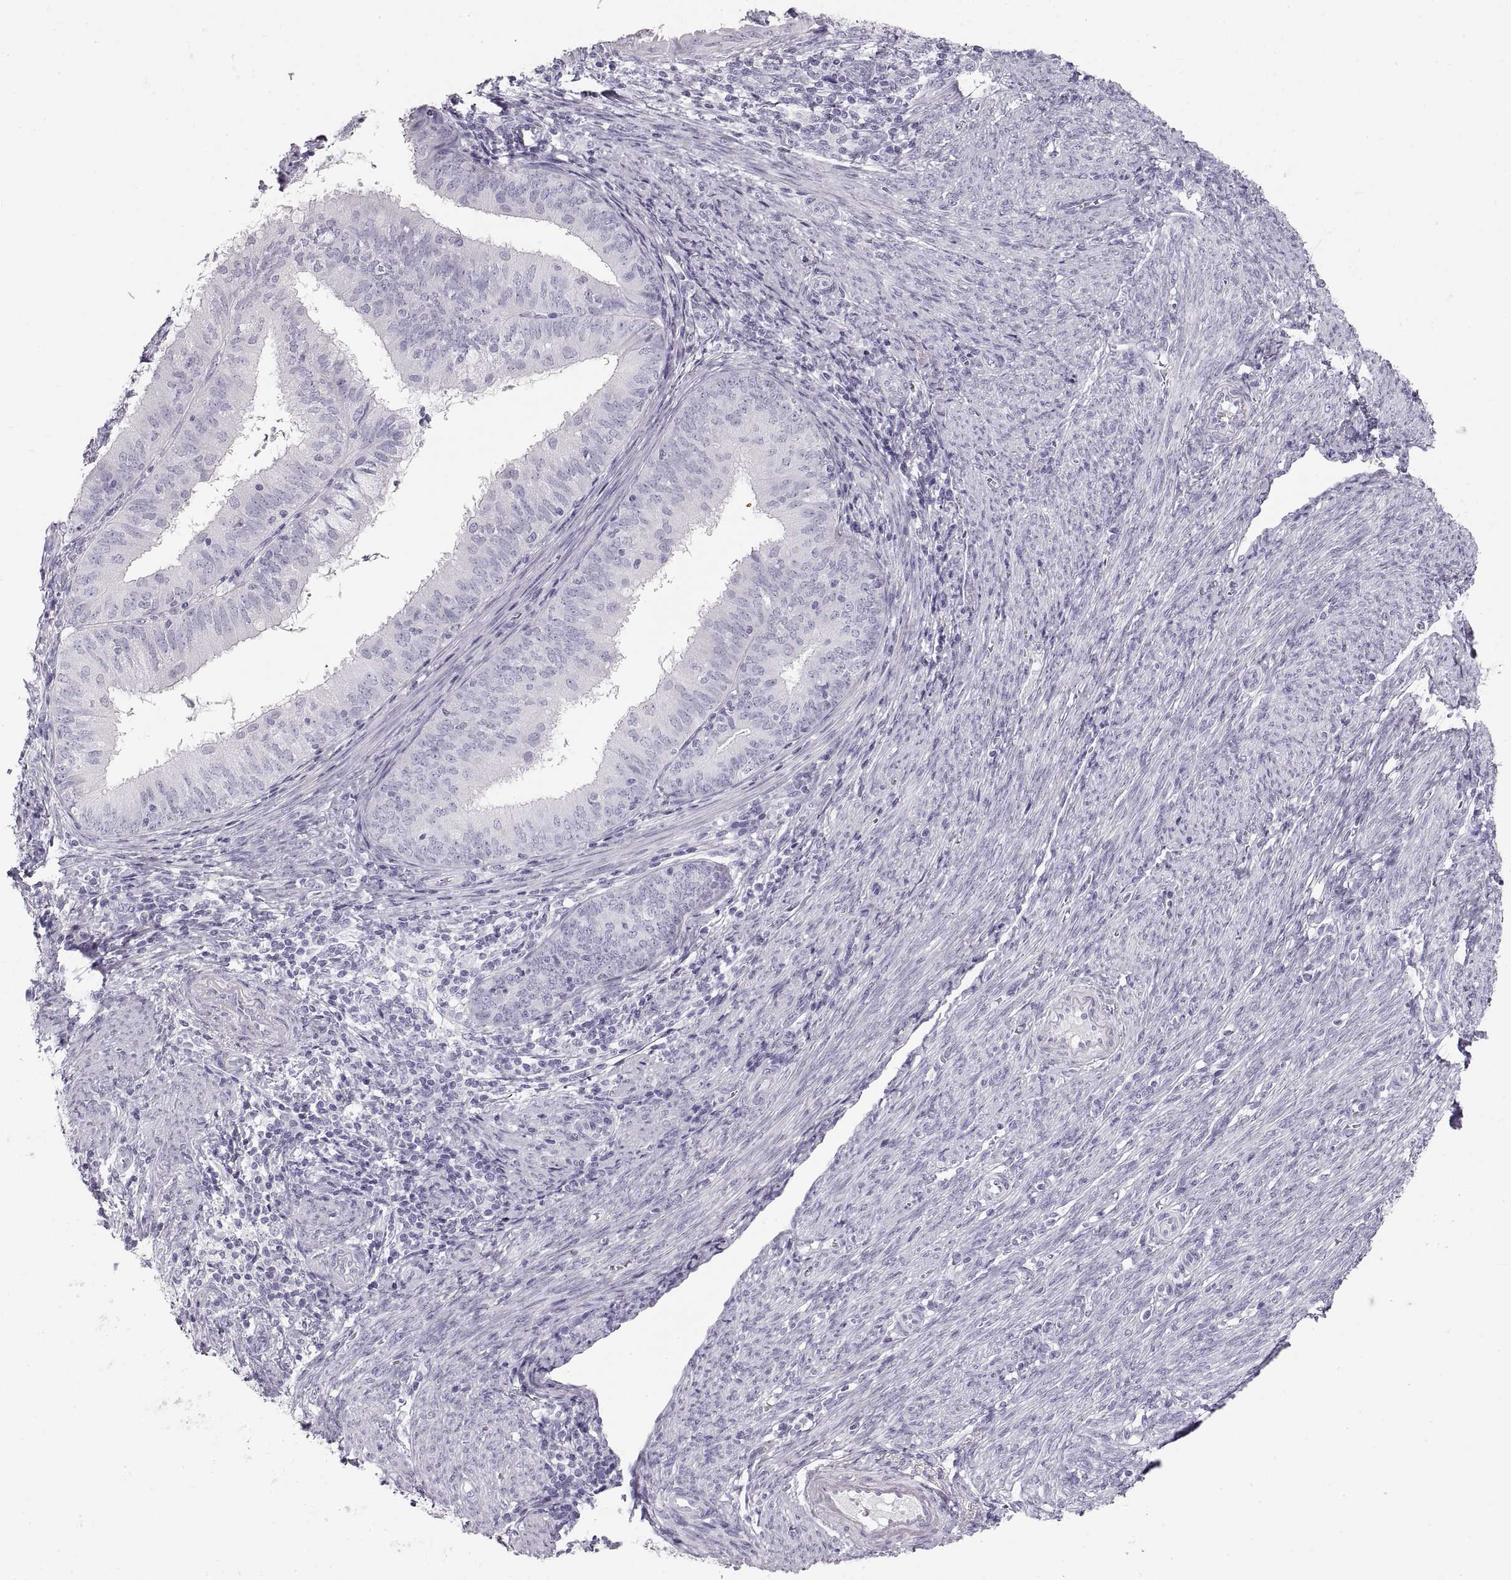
{"staining": {"intensity": "negative", "quantity": "none", "location": "none"}, "tissue": "endometrial cancer", "cell_type": "Tumor cells", "image_type": "cancer", "snomed": [{"axis": "morphology", "description": "Adenocarcinoma, NOS"}, {"axis": "topography", "description": "Endometrium"}], "caption": "A photomicrograph of endometrial cancer stained for a protein displays no brown staining in tumor cells. The staining is performed using DAB brown chromogen with nuclei counter-stained in using hematoxylin.", "gene": "CRYAA", "patient": {"sex": "female", "age": 57}}